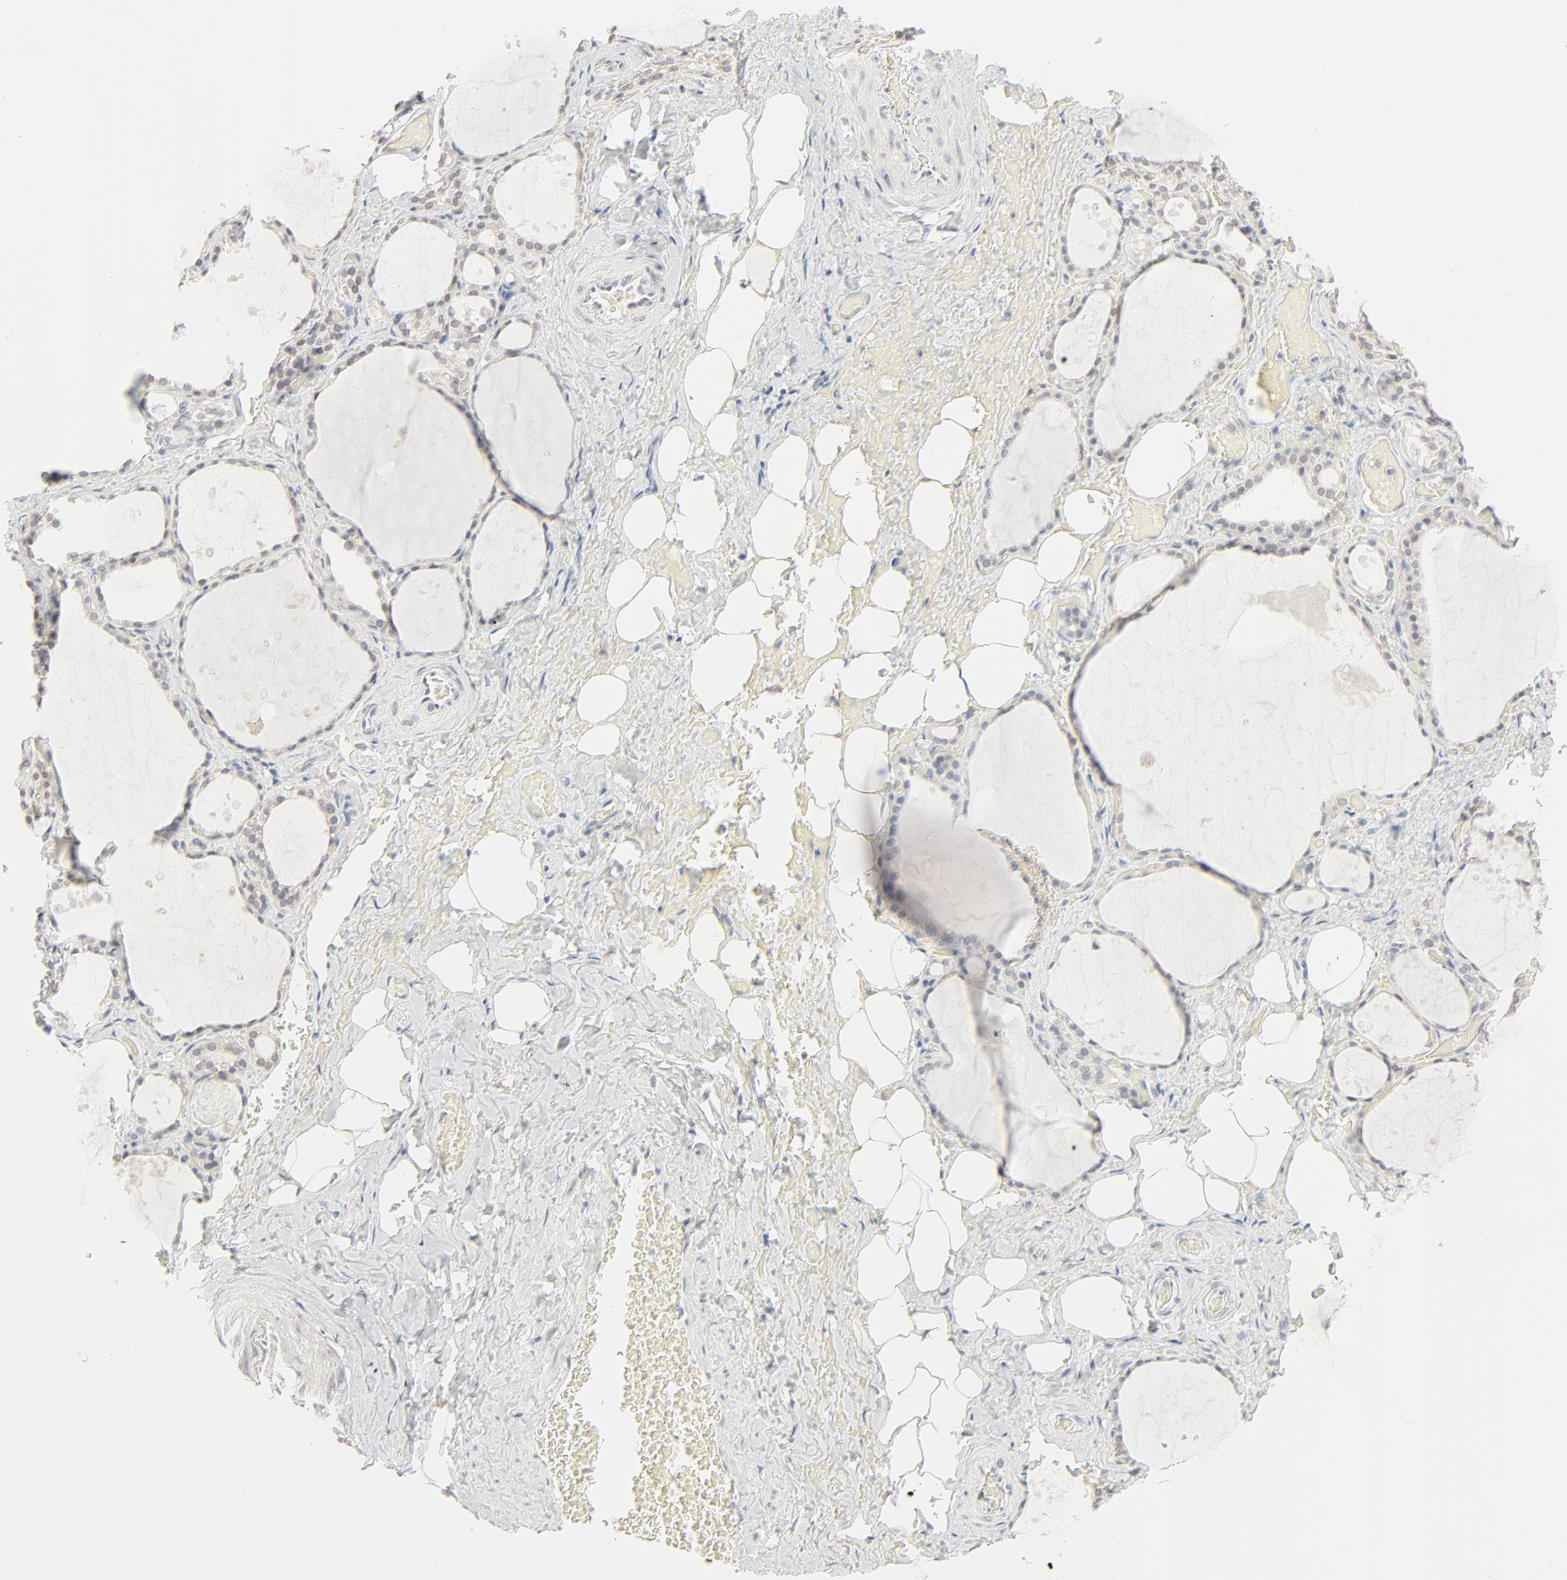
{"staining": {"intensity": "weak", "quantity": "25%-75%", "location": "cytoplasmic/membranous,nuclear"}, "tissue": "thyroid gland", "cell_type": "Glandular cells", "image_type": "normal", "snomed": [{"axis": "morphology", "description": "Normal tissue, NOS"}, {"axis": "topography", "description": "Thyroid gland"}], "caption": "Weak cytoplasmic/membranous,nuclear positivity is present in approximately 25%-75% of glandular cells in unremarkable thyroid gland. The staining was performed using DAB (3,3'-diaminobenzidine) to visualize the protein expression in brown, while the nuclei were stained in blue with hematoxylin (Magnification: 20x).", "gene": "MAD1L1", "patient": {"sex": "male", "age": 61}}